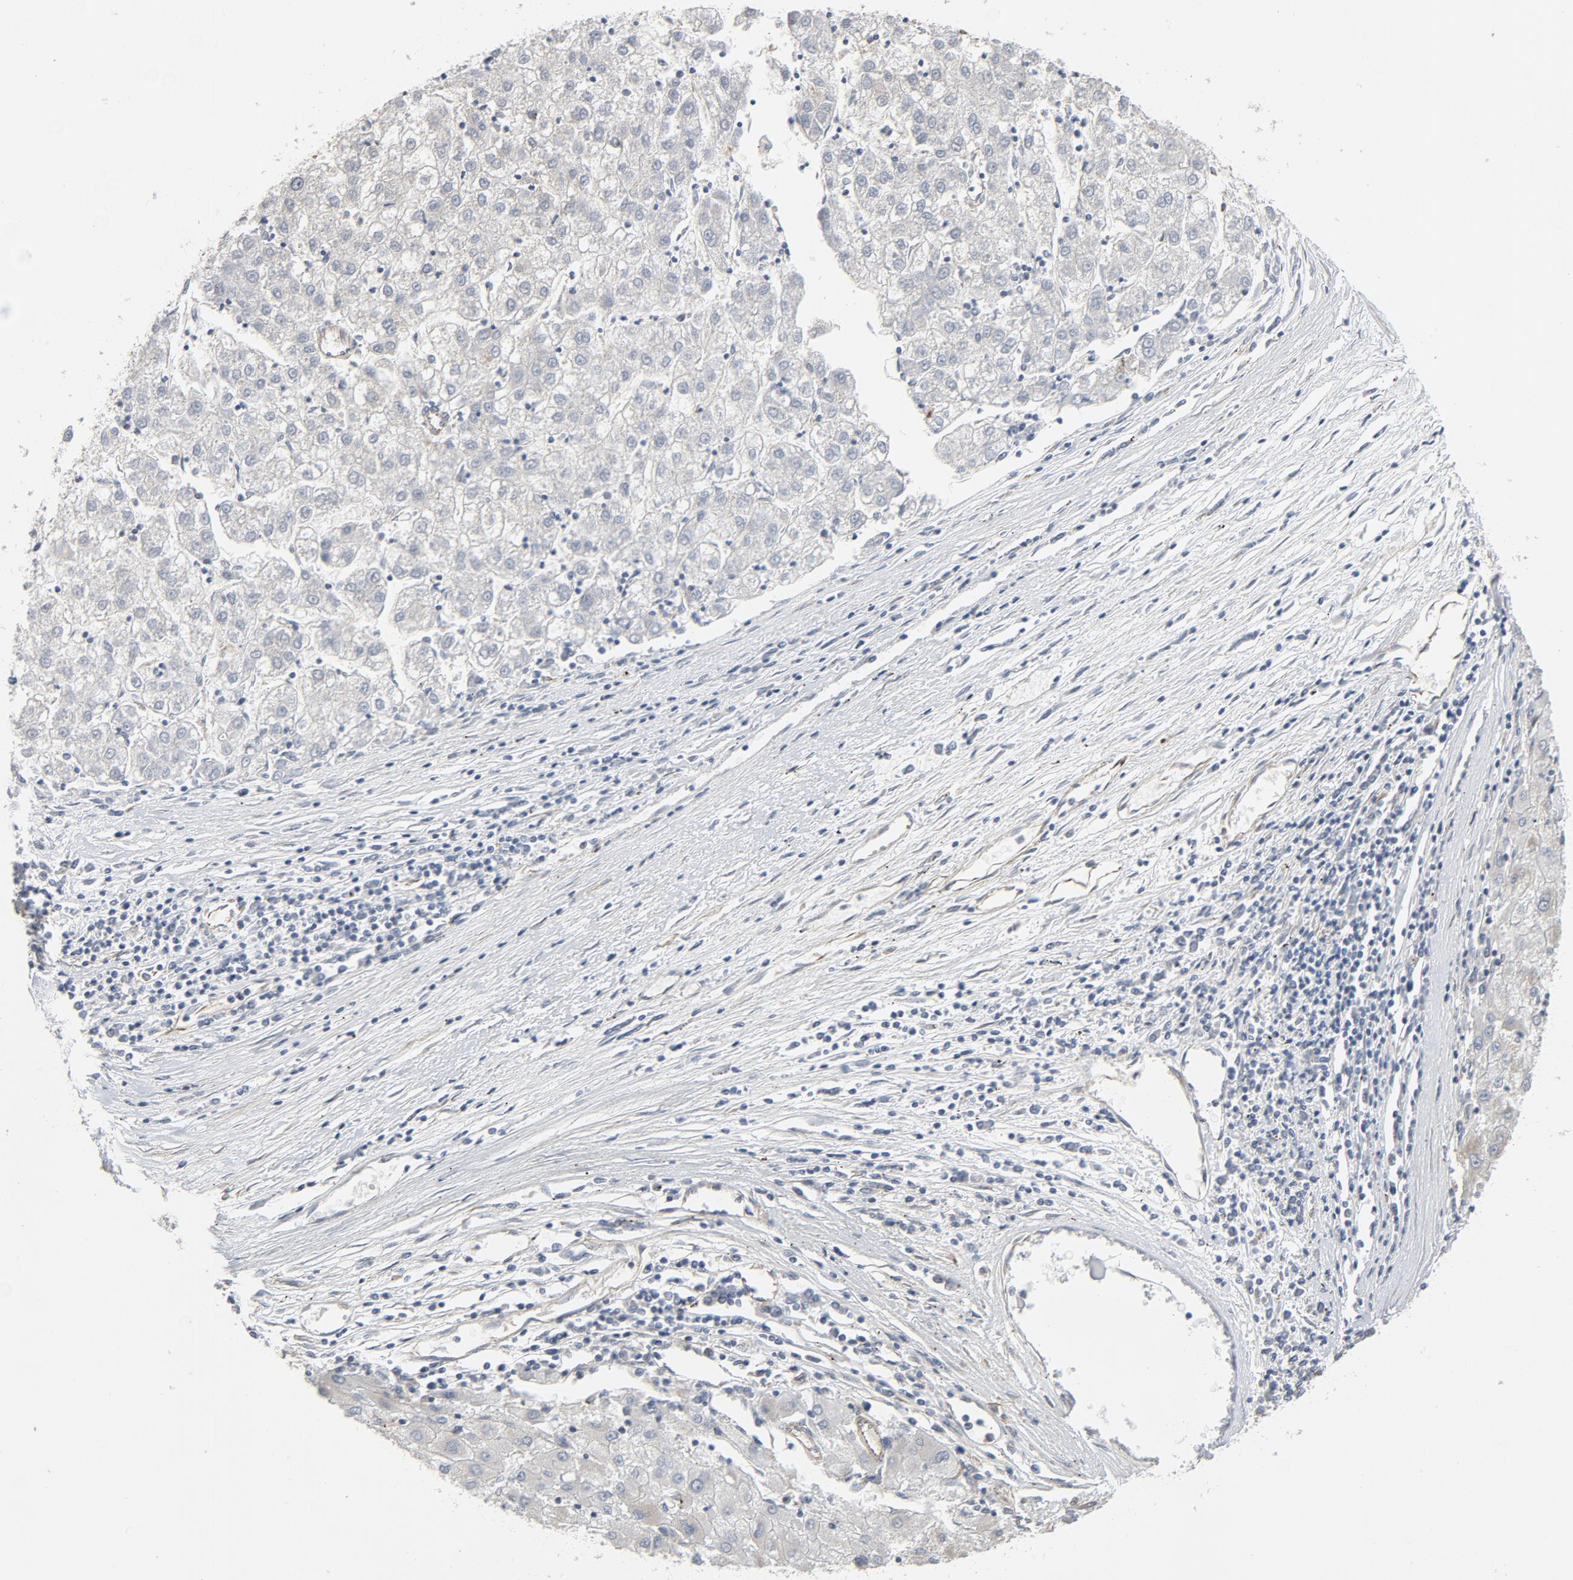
{"staining": {"intensity": "weak", "quantity": "<25%", "location": "cytoplasmic/membranous"}, "tissue": "liver cancer", "cell_type": "Tumor cells", "image_type": "cancer", "snomed": [{"axis": "morphology", "description": "Carcinoma, Hepatocellular, NOS"}, {"axis": "topography", "description": "Liver"}], "caption": "The immunohistochemistry image has no significant staining in tumor cells of liver cancer tissue.", "gene": "TRIOBP", "patient": {"sex": "male", "age": 72}}